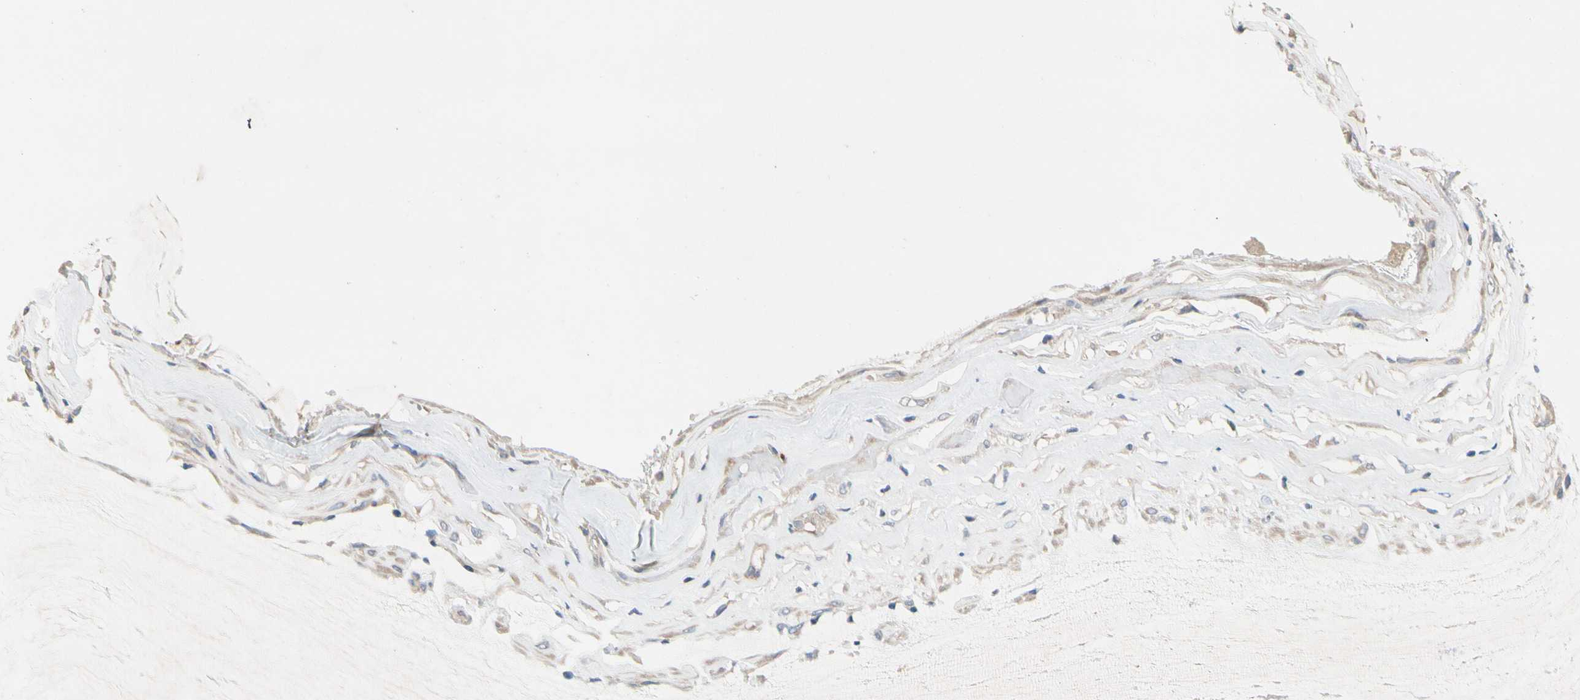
{"staining": {"intensity": "negative", "quantity": "none", "location": "none"}, "tissue": "ovarian cancer", "cell_type": "Tumor cells", "image_type": "cancer", "snomed": [{"axis": "morphology", "description": "Cystadenocarcinoma, mucinous, NOS"}, {"axis": "topography", "description": "Ovary"}], "caption": "Photomicrograph shows no significant protein staining in tumor cells of ovarian cancer (mucinous cystadenocarcinoma).", "gene": "SIGLEC5", "patient": {"sex": "female", "age": 39}}